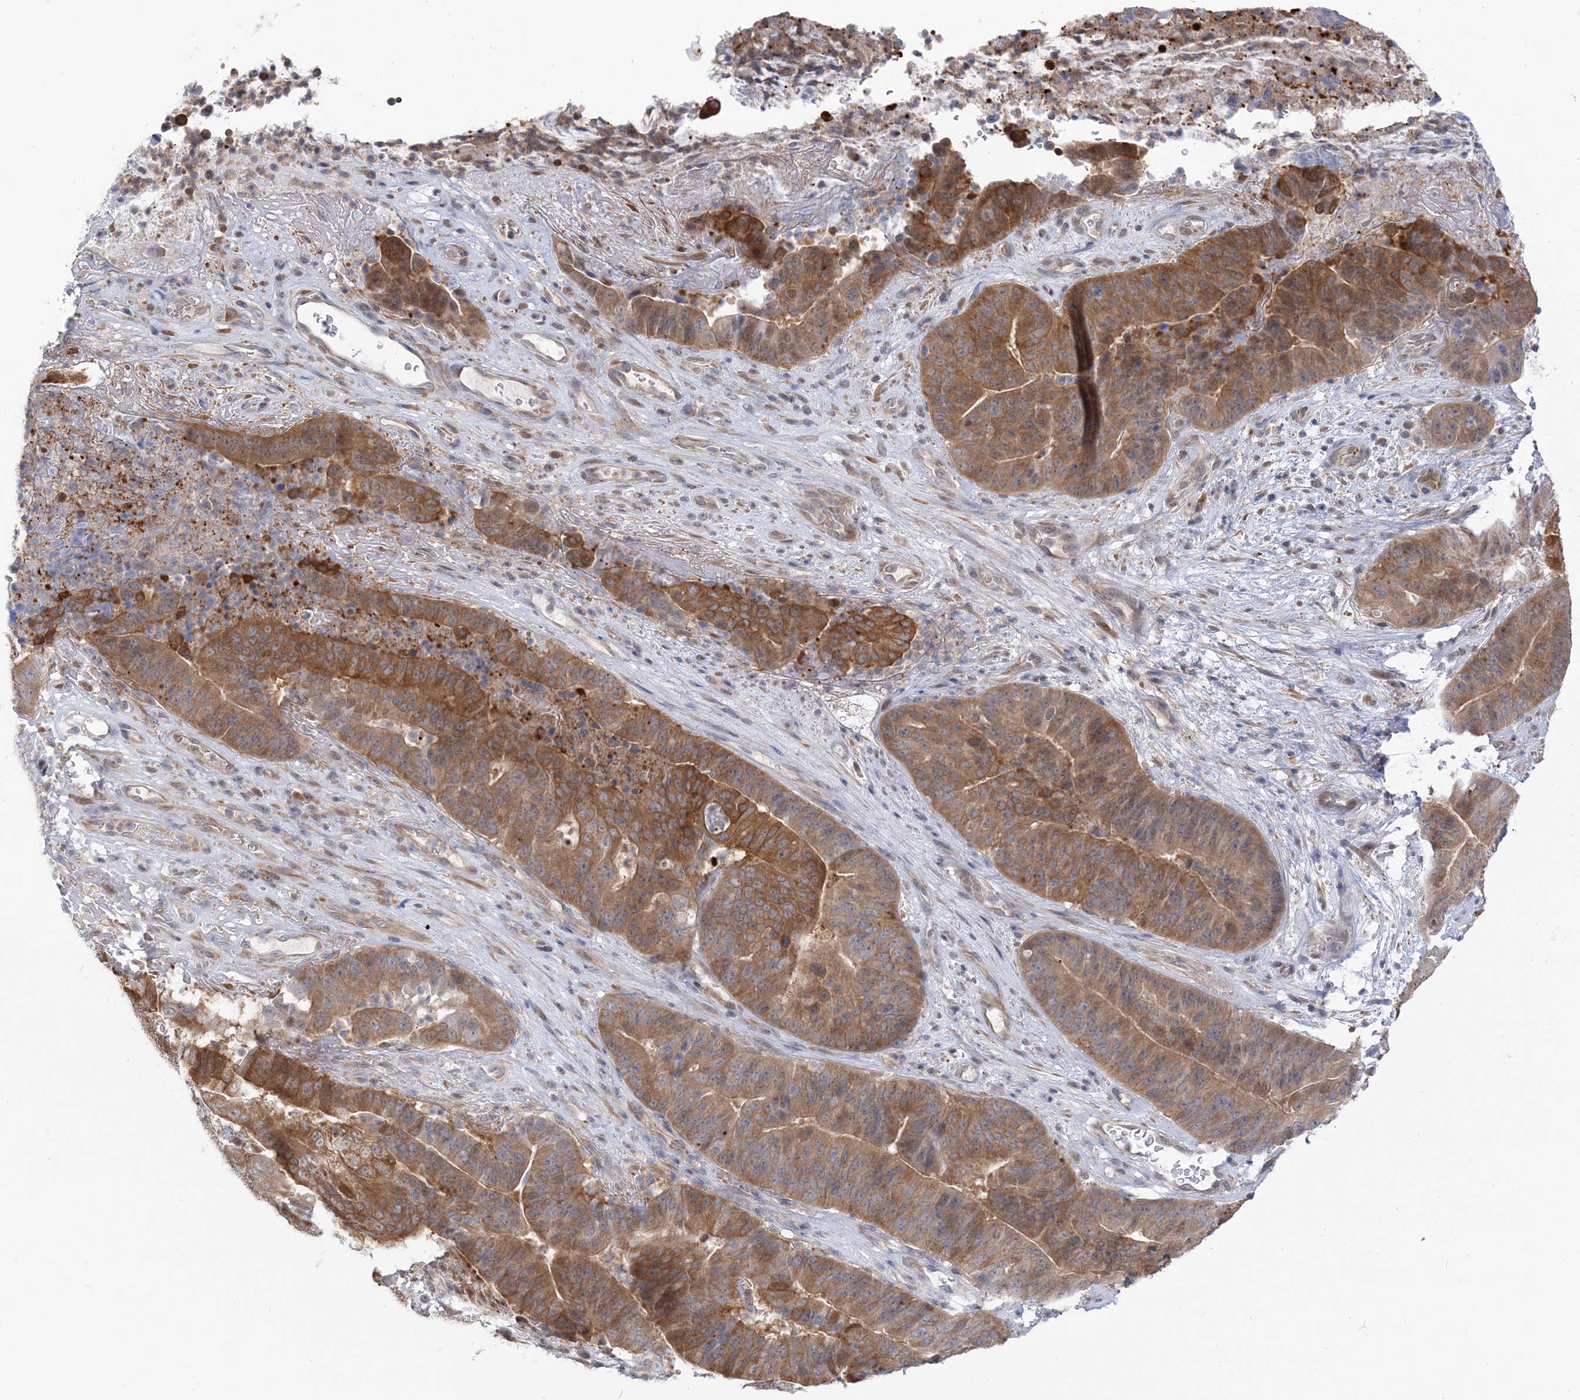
{"staining": {"intensity": "moderate", "quantity": ">75%", "location": "cytoplasmic/membranous"}, "tissue": "pancreatic cancer", "cell_type": "Tumor cells", "image_type": "cancer", "snomed": [{"axis": "morphology", "description": "Adenocarcinoma, NOS"}, {"axis": "topography", "description": "Pancreas"}], "caption": "Human pancreatic cancer stained with a protein marker exhibits moderate staining in tumor cells.", "gene": "THADA", "patient": {"sex": "female", "age": 77}}